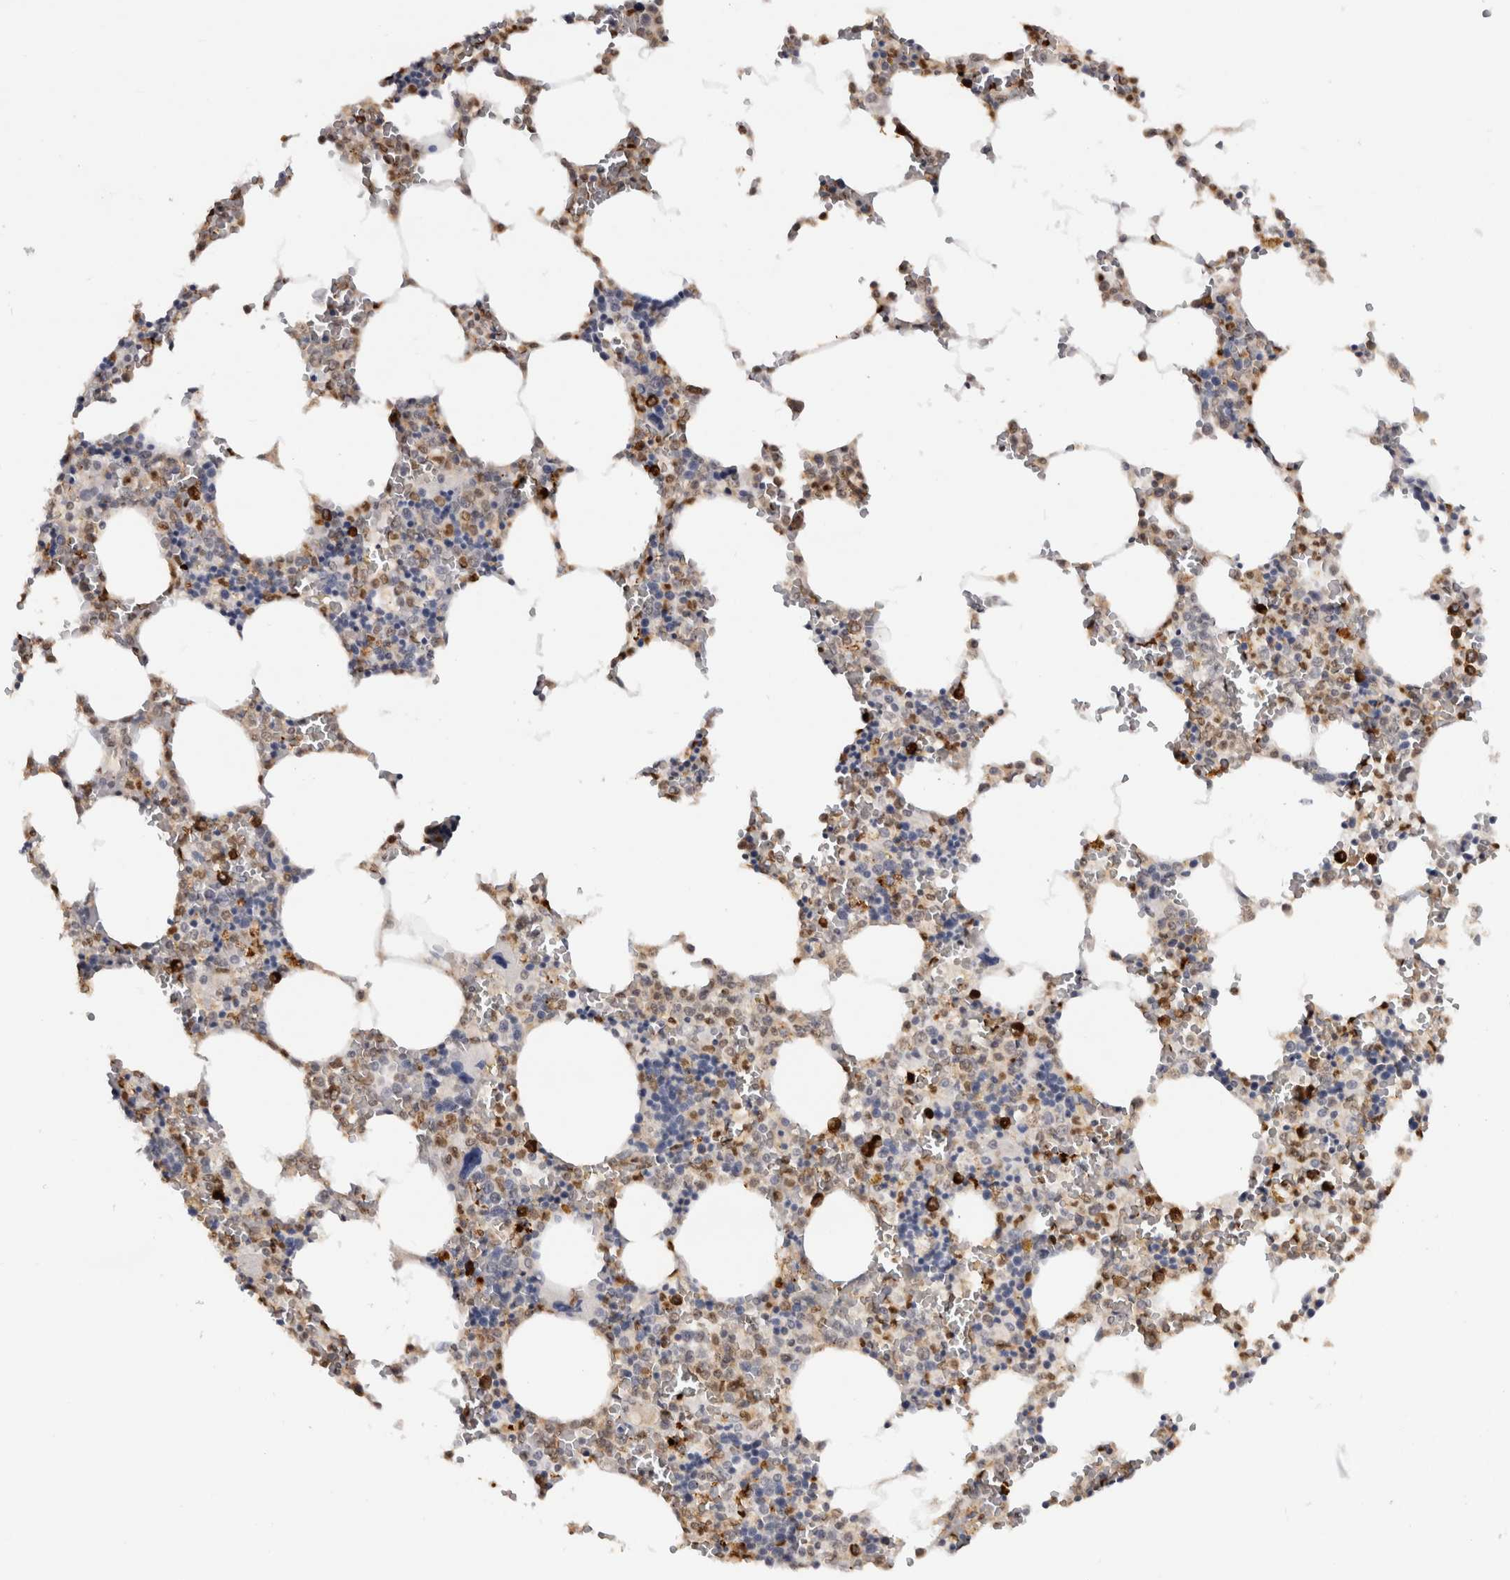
{"staining": {"intensity": "strong", "quantity": "<25%", "location": "cytoplasmic/membranous"}, "tissue": "bone marrow", "cell_type": "Hematopoietic cells", "image_type": "normal", "snomed": [{"axis": "morphology", "description": "Normal tissue, NOS"}, {"axis": "topography", "description": "Bone marrow"}], "caption": "A high-resolution photomicrograph shows immunohistochemistry staining of unremarkable bone marrow, which demonstrates strong cytoplasmic/membranous positivity in approximately <25% of hematopoietic cells.", "gene": "RPS6KA2", "patient": {"sex": "male", "age": 70}}